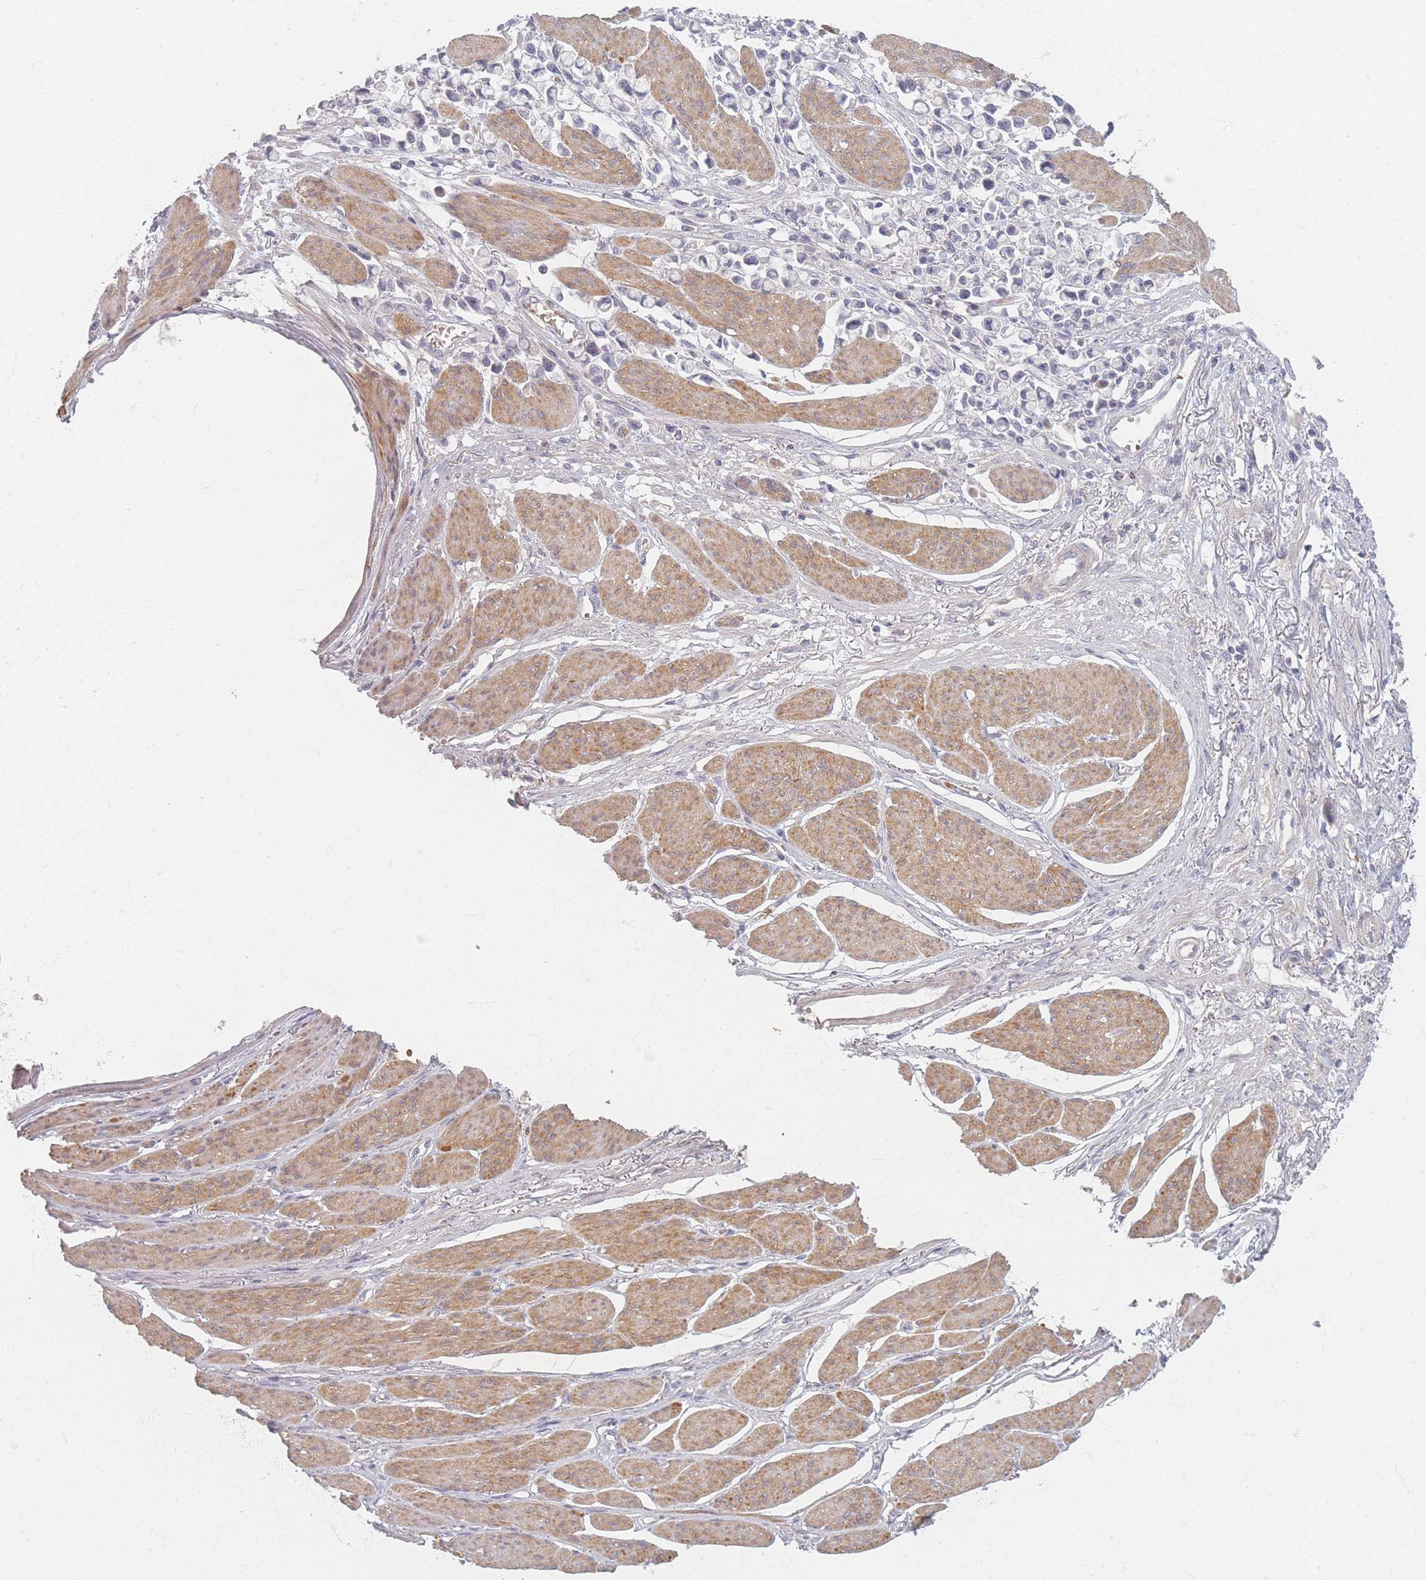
{"staining": {"intensity": "negative", "quantity": "none", "location": "none"}, "tissue": "stomach cancer", "cell_type": "Tumor cells", "image_type": "cancer", "snomed": [{"axis": "morphology", "description": "Adenocarcinoma, NOS"}, {"axis": "topography", "description": "Stomach"}], "caption": "DAB immunohistochemical staining of stomach adenocarcinoma demonstrates no significant expression in tumor cells.", "gene": "TMOD1", "patient": {"sex": "female", "age": 81}}